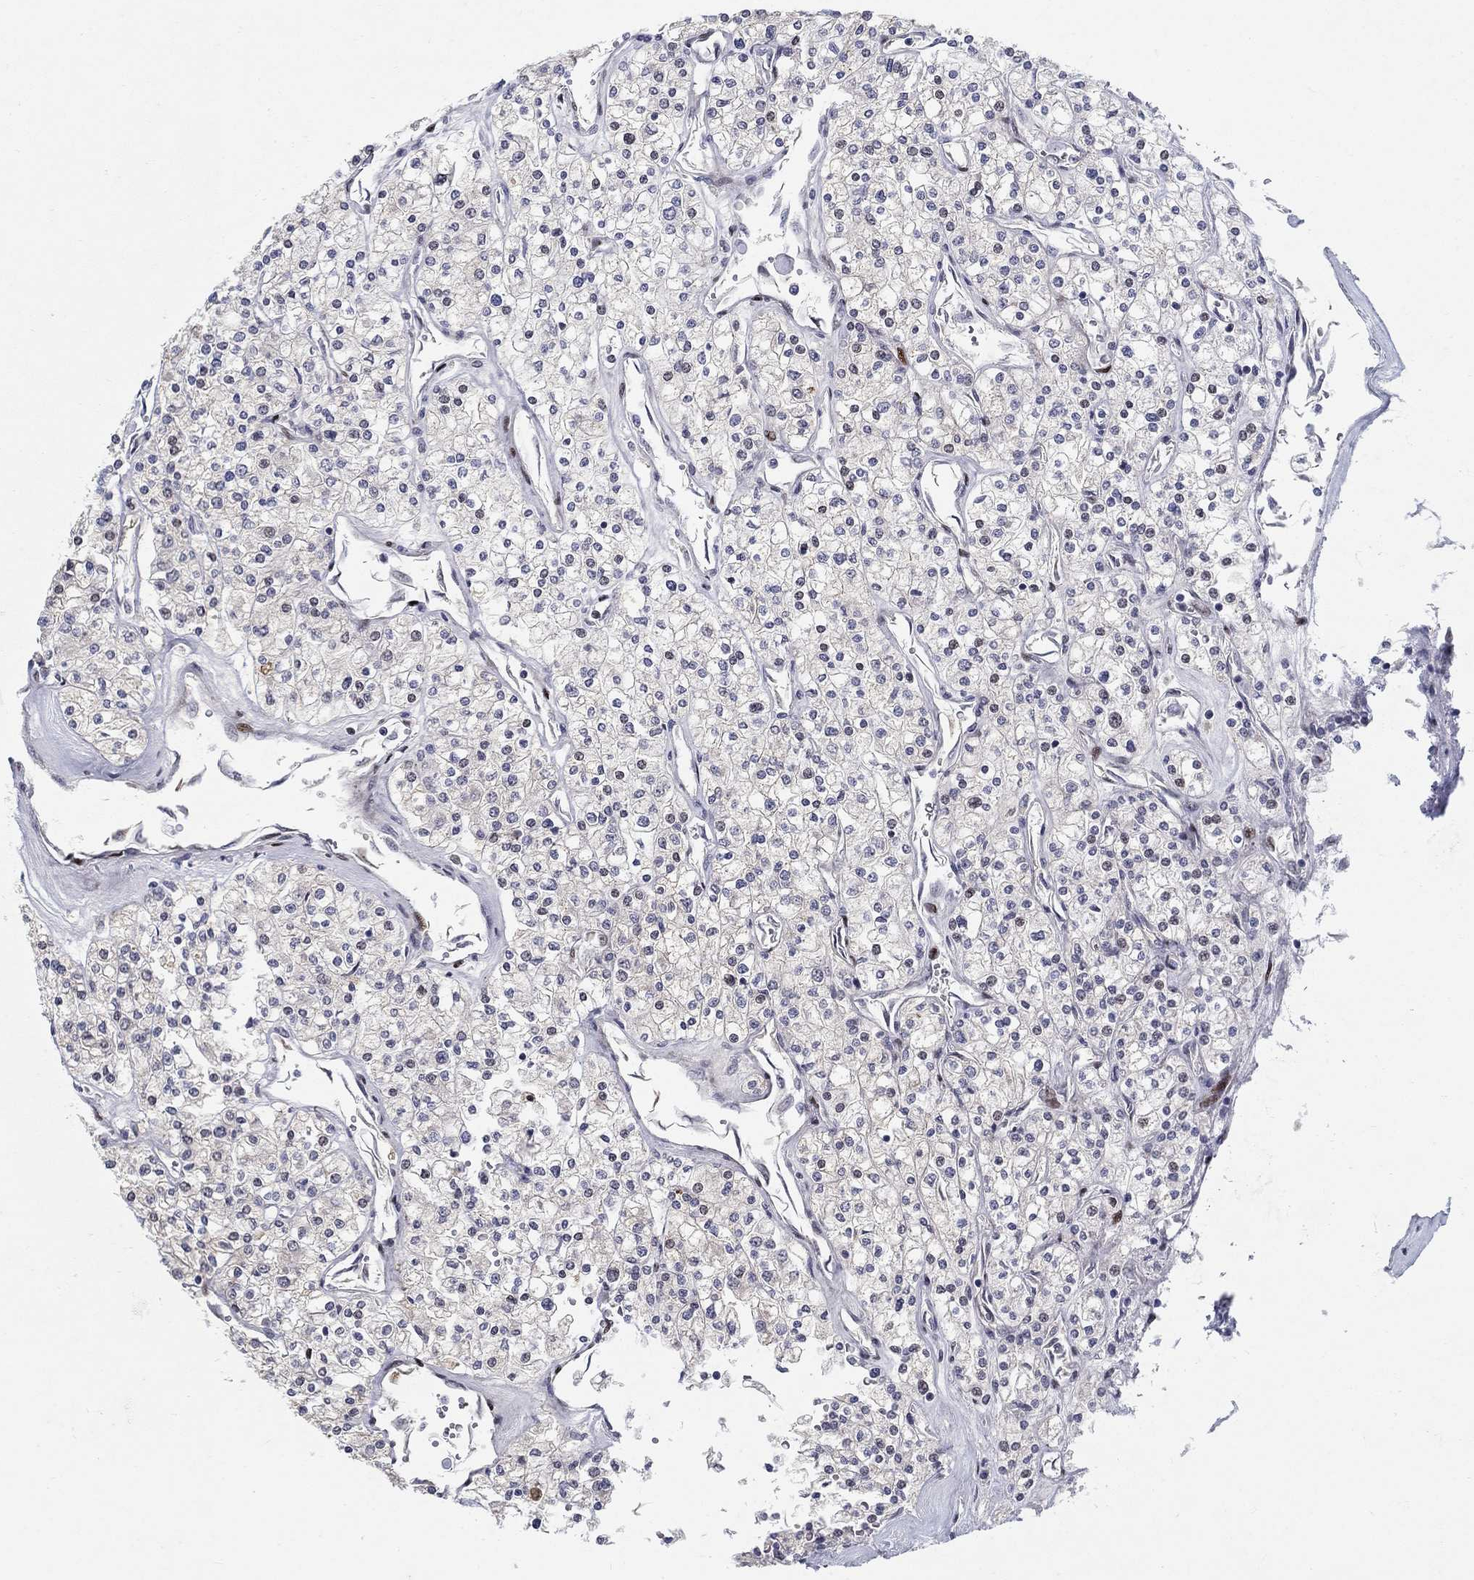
{"staining": {"intensity": "negative", "quantity": "none", "location": "none"}, "tissue": "renal cancer", "cell_type": "Tumor cells", "image_type": "cancer", "snomed": [{"axis": "morphology", "description": "Adenocarcinoma, NOS"}, {"axis": "topography", "description": "Kidney"}], "caption": "There is no significant expression in tumor cells of adenocarcinoma (renal).", "gene": "RAPGEF5", "patient": {"sex": "male", "age": 80}}